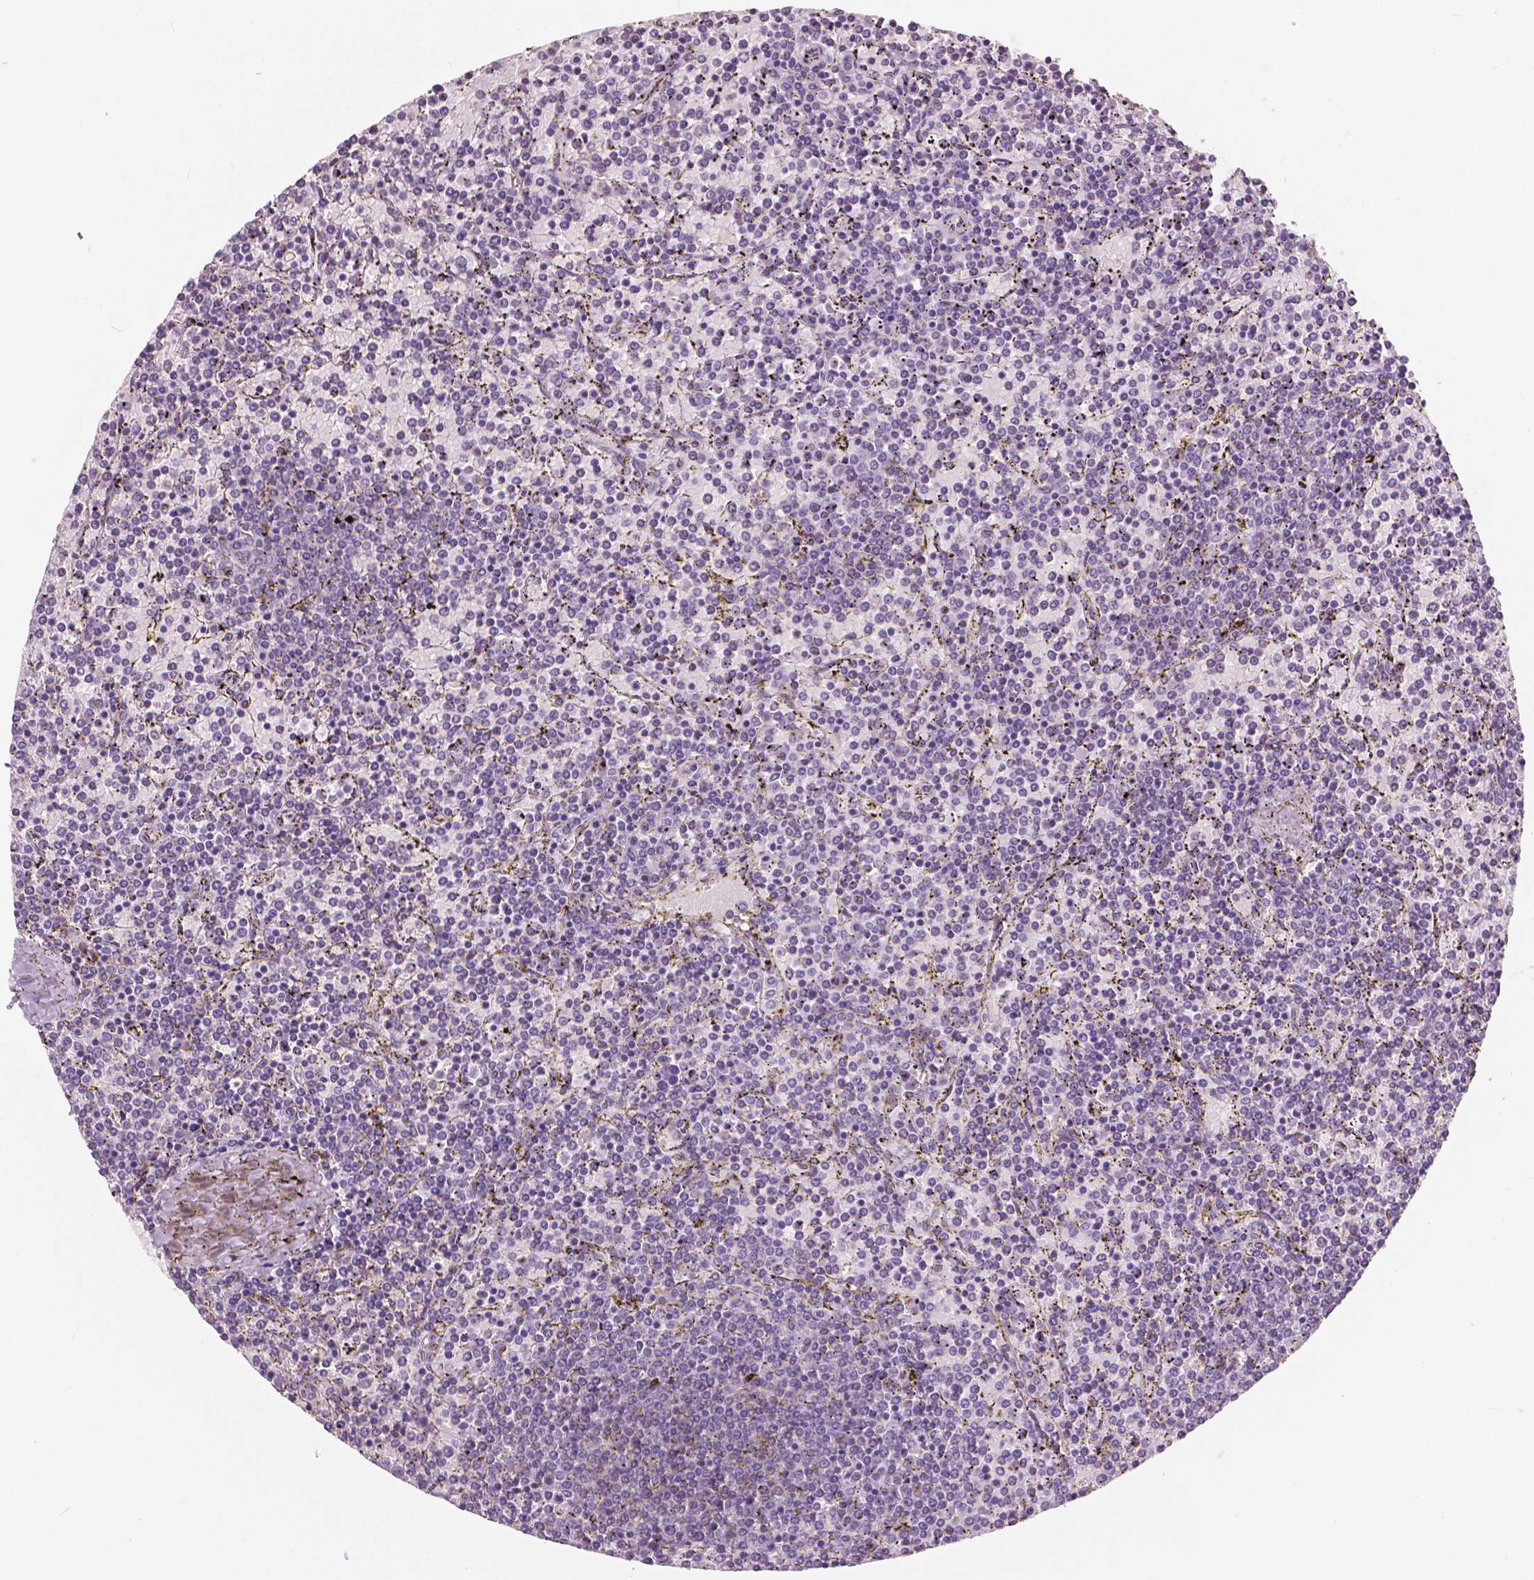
{"staining": {"intensity": "negative", "quantity": "none", "location": "none"}, "tissue": "lymphoma", "cell_type": "Tumor cells", "image_type": "cancer", "snomed": [{"axis": "morphology", "description": "Malignant lymphoma, non-Hodgkin's type, Low grade"}, {"axis": "topography", "description": "Spleen"}], "caption": "High magnification brightfield microscopy of low-grade malignant lymphoma, non-Hodgkin's type stained with DAB (3,3'-diaminobenzidine) (brown) and counterstained with hematoxylin (blue): tumor cells show no significant staining.", "gene": "TKFC", "patient": {"sex": "female", "age": 77}}